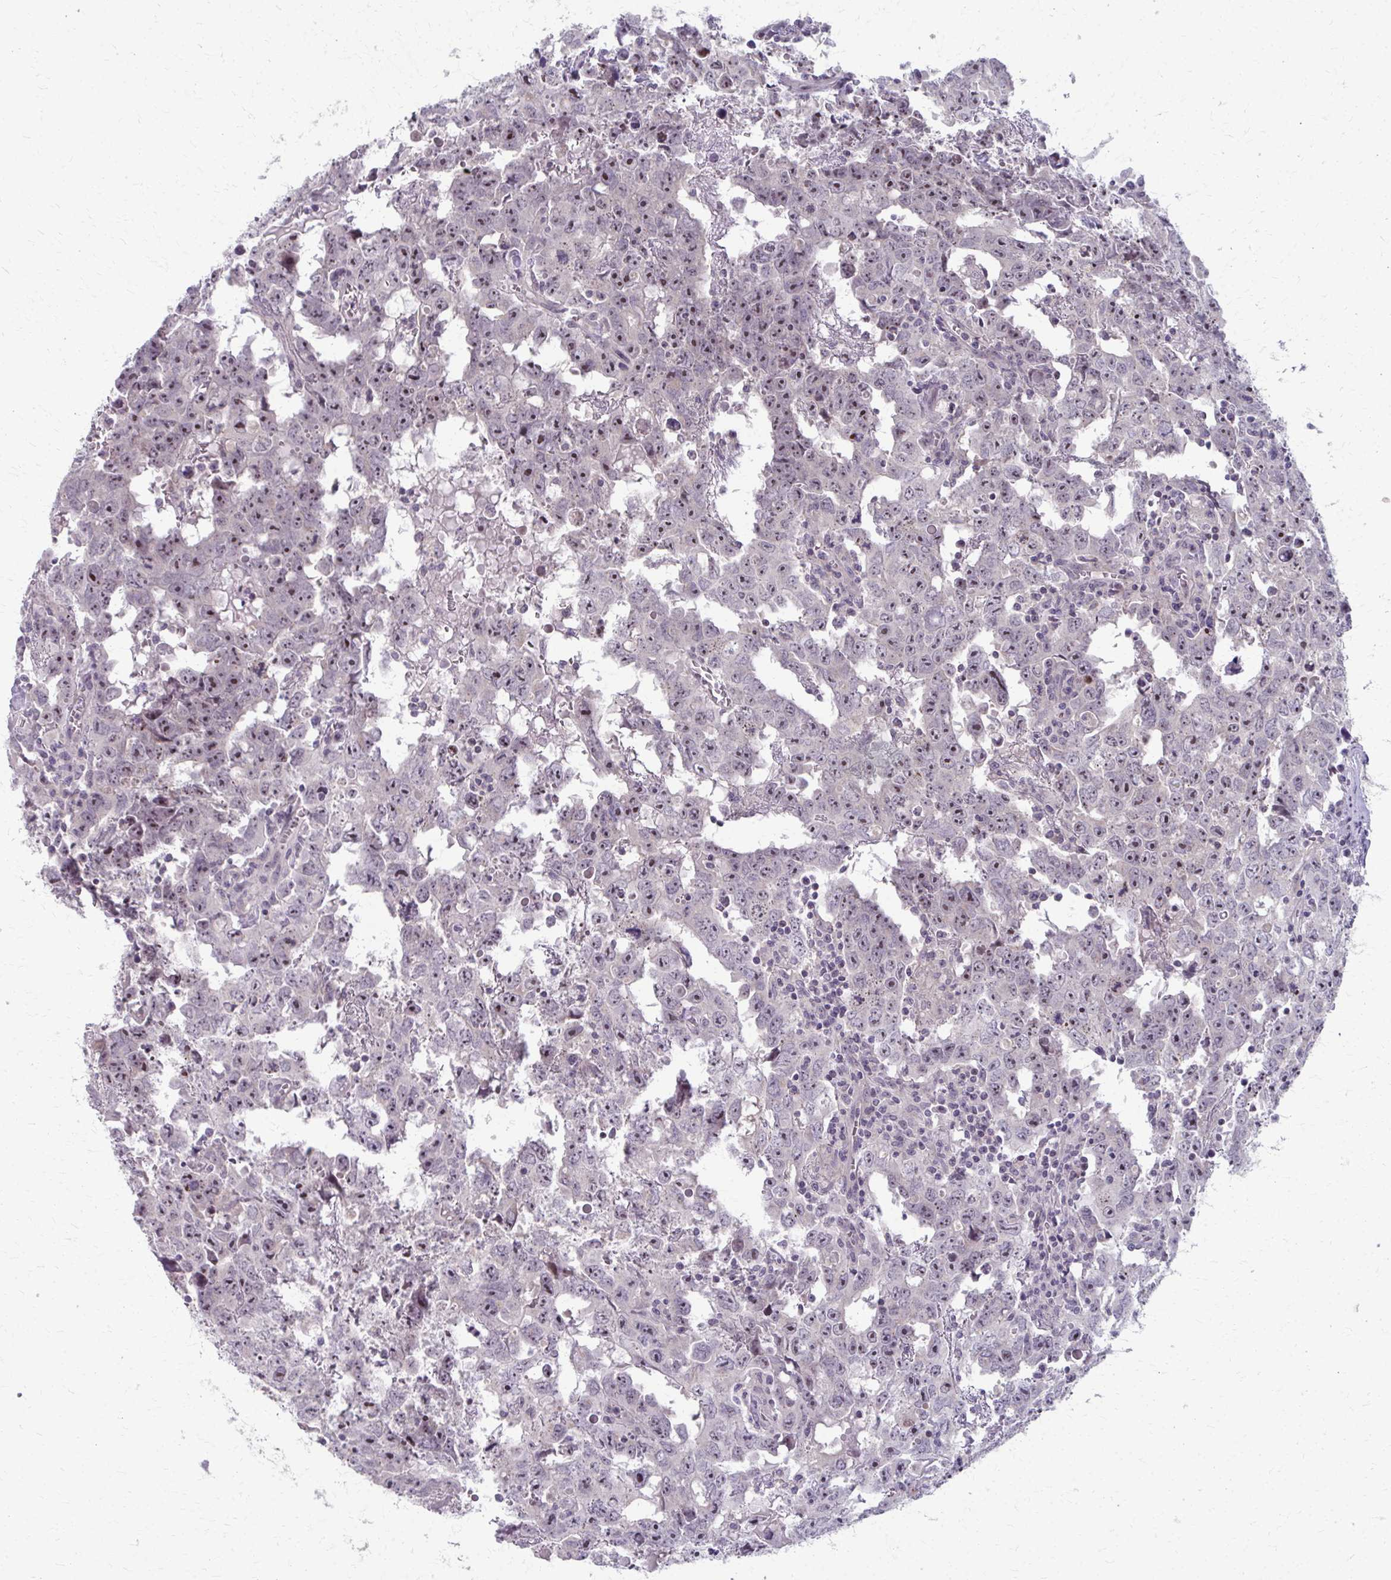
{"staining": {"intensity": "moderate", "quantity": "25%-75%", "location": "nuclear"}, "tissue": "testis cancer", "cell_type": "Tumor cells", "image_type": "cancer", "snomed": [{"axis": "morphology", "description": "Carcinoma, Embryonal, NOS"}, {"axis": "topography", "description": "Testis"}], "caption": "Immunohistochemistry (IHC) (DAB (3,3'-diaminobenzidine)) staining of testis cancer (embryonal carcinoma) exhibits moderate nuclear protein positivity in approximately 25%-75% of tumor cells.", "gene": "NUDT16", "patient": {"sex": "male", "age": 22}}